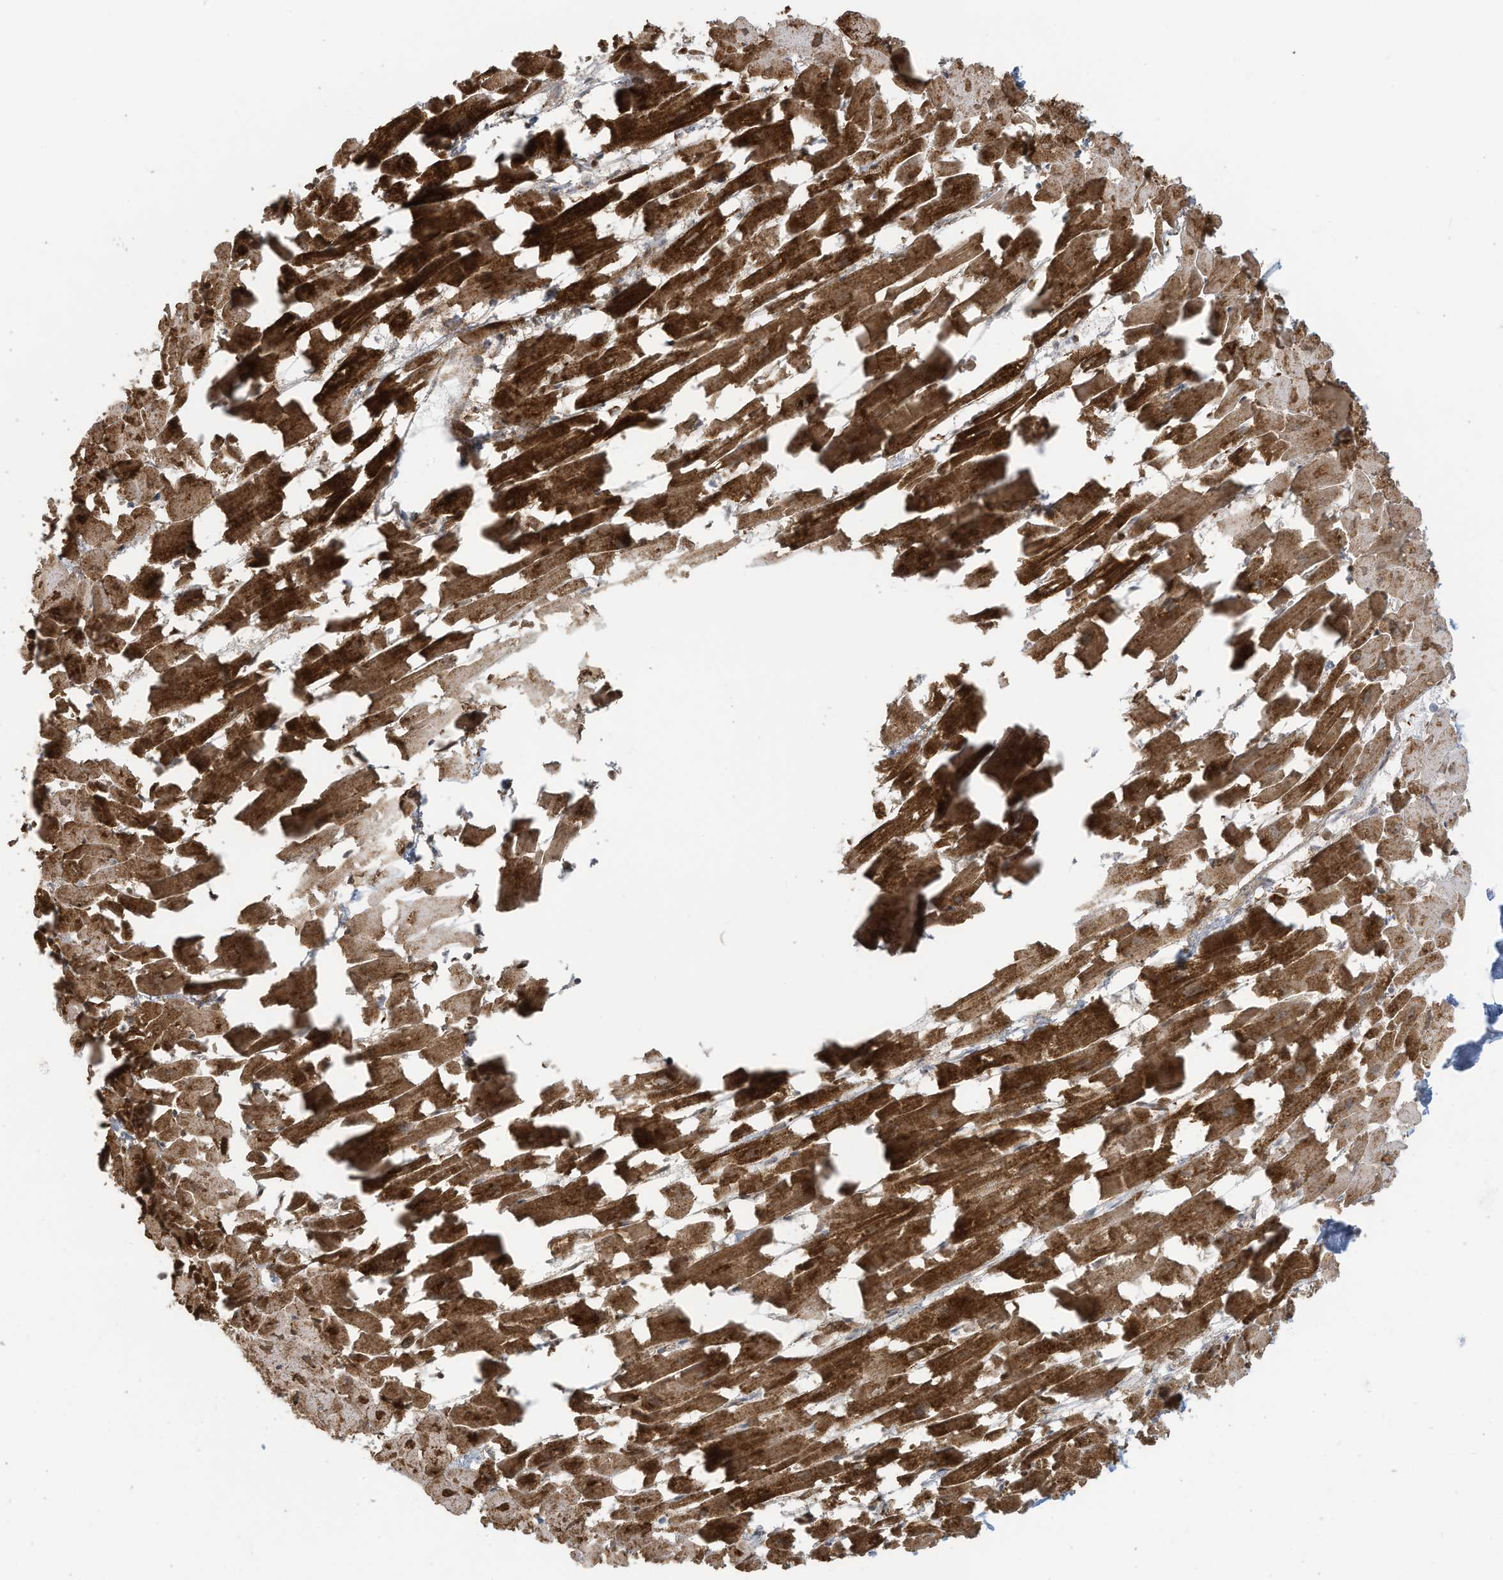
{"staining": {"intensity": "strong", "quantity": ">75%", "location": "cytoplasmic/membranous,nuclear"}, "tissue": "heart muscle", "cell_type": "Cardiomyocytes", "image_type": "normal", "snomed": [{"axis": "morphology", "description": "Normal tissue, NOS"}, {"axis": "topography", "description": "Heart"}], "caption": "IHC (DAB) staining of benign heart muscle displays strong cytoplasmic/membranous,nuclear protein expression in approximately >75% of cardiomyocytes. (brown staining indicates protein expression, while blue staining denotes nuclei).", "gene": "ECT2L", "patient": {"sex": "female", "age": 64}}